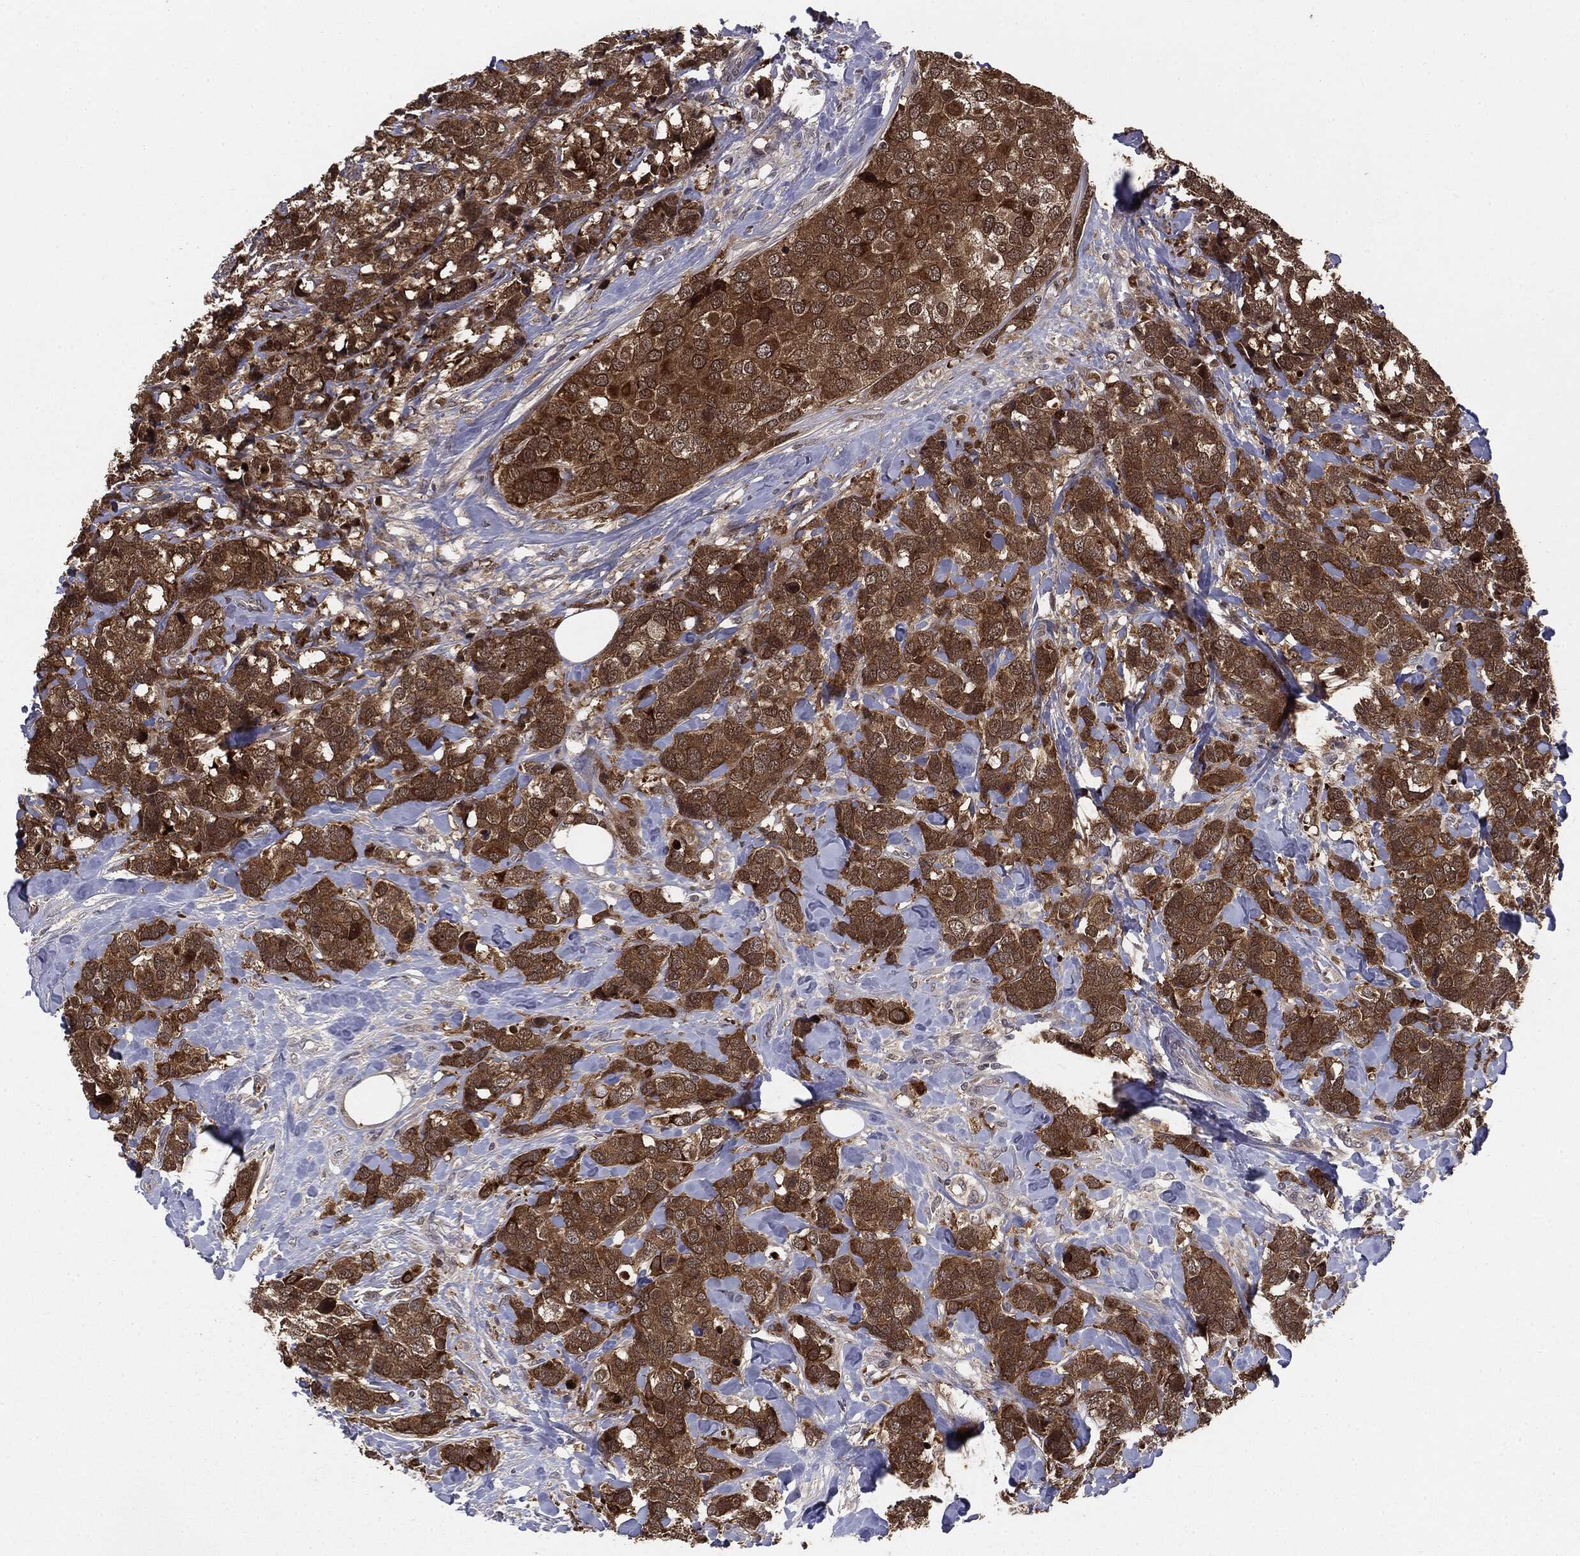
{"staining": {"intensity": "strong", "quantity": ">75%", "location": "cytoplasmic/membranous"}, "tissue": "breast cancer", "cell_type": "Tumor cells", "image_type": "cancer", "snomed": [{"axis": "morphology", "description": "Lobular carcinoma"}, {"axis": "topography", "description": "Breast"}], "caption": "This histopathology image exhibits immunohistochemistry (IHC) staining of breast cancer (lobular carcinoma), with high strong cytoplasmic/membranous expression in approximately >75% of tumor cells.", "gene": "KRT7", "patient": {"sex": "female", "age": 59}}